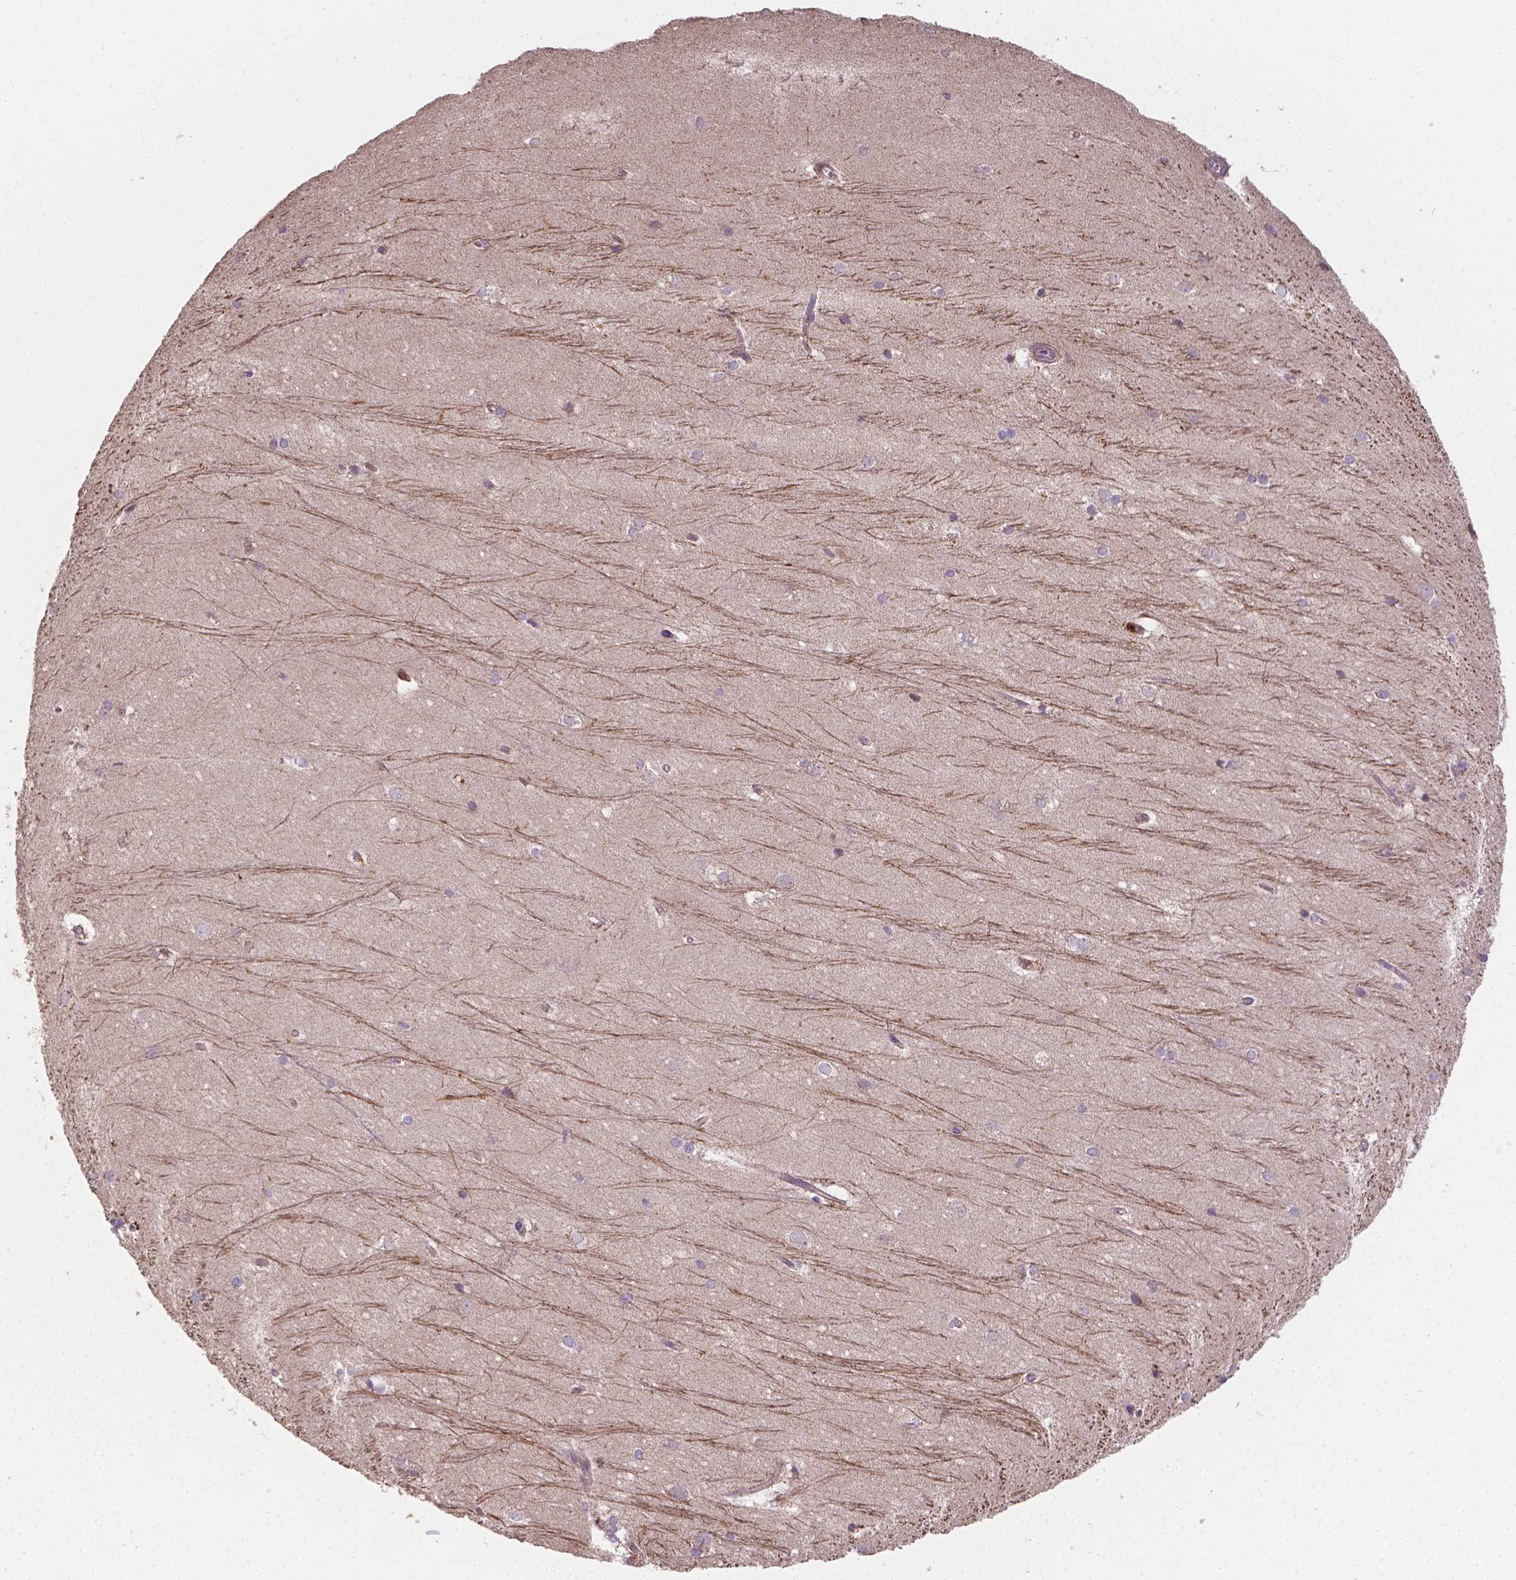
{"staining": {"intensity": "negative", "quantity": "none", "location": "none"}, "tissue": "hippocampus", "cell_type": "Glial cells", "image_type": "normal", "snomed": [{"axis": "morphology", "description": "Normal tissue, NOS"}, {"axis": "topography", "description": "Cerebral cortex"}, {"axis": "topography", "description": "Hippocampus"}], "caption": "Immunohistochemistry (IHC) of normal human hippocampus exhibits no positivity in glial cells. (Brightfield microscopy of DAB (3,3'-diaminobenzidine) immunohistochemistry (IHC) at high magnification).", "gene": "TCAF1", "patient": {"sex": "female", "age": 19}}